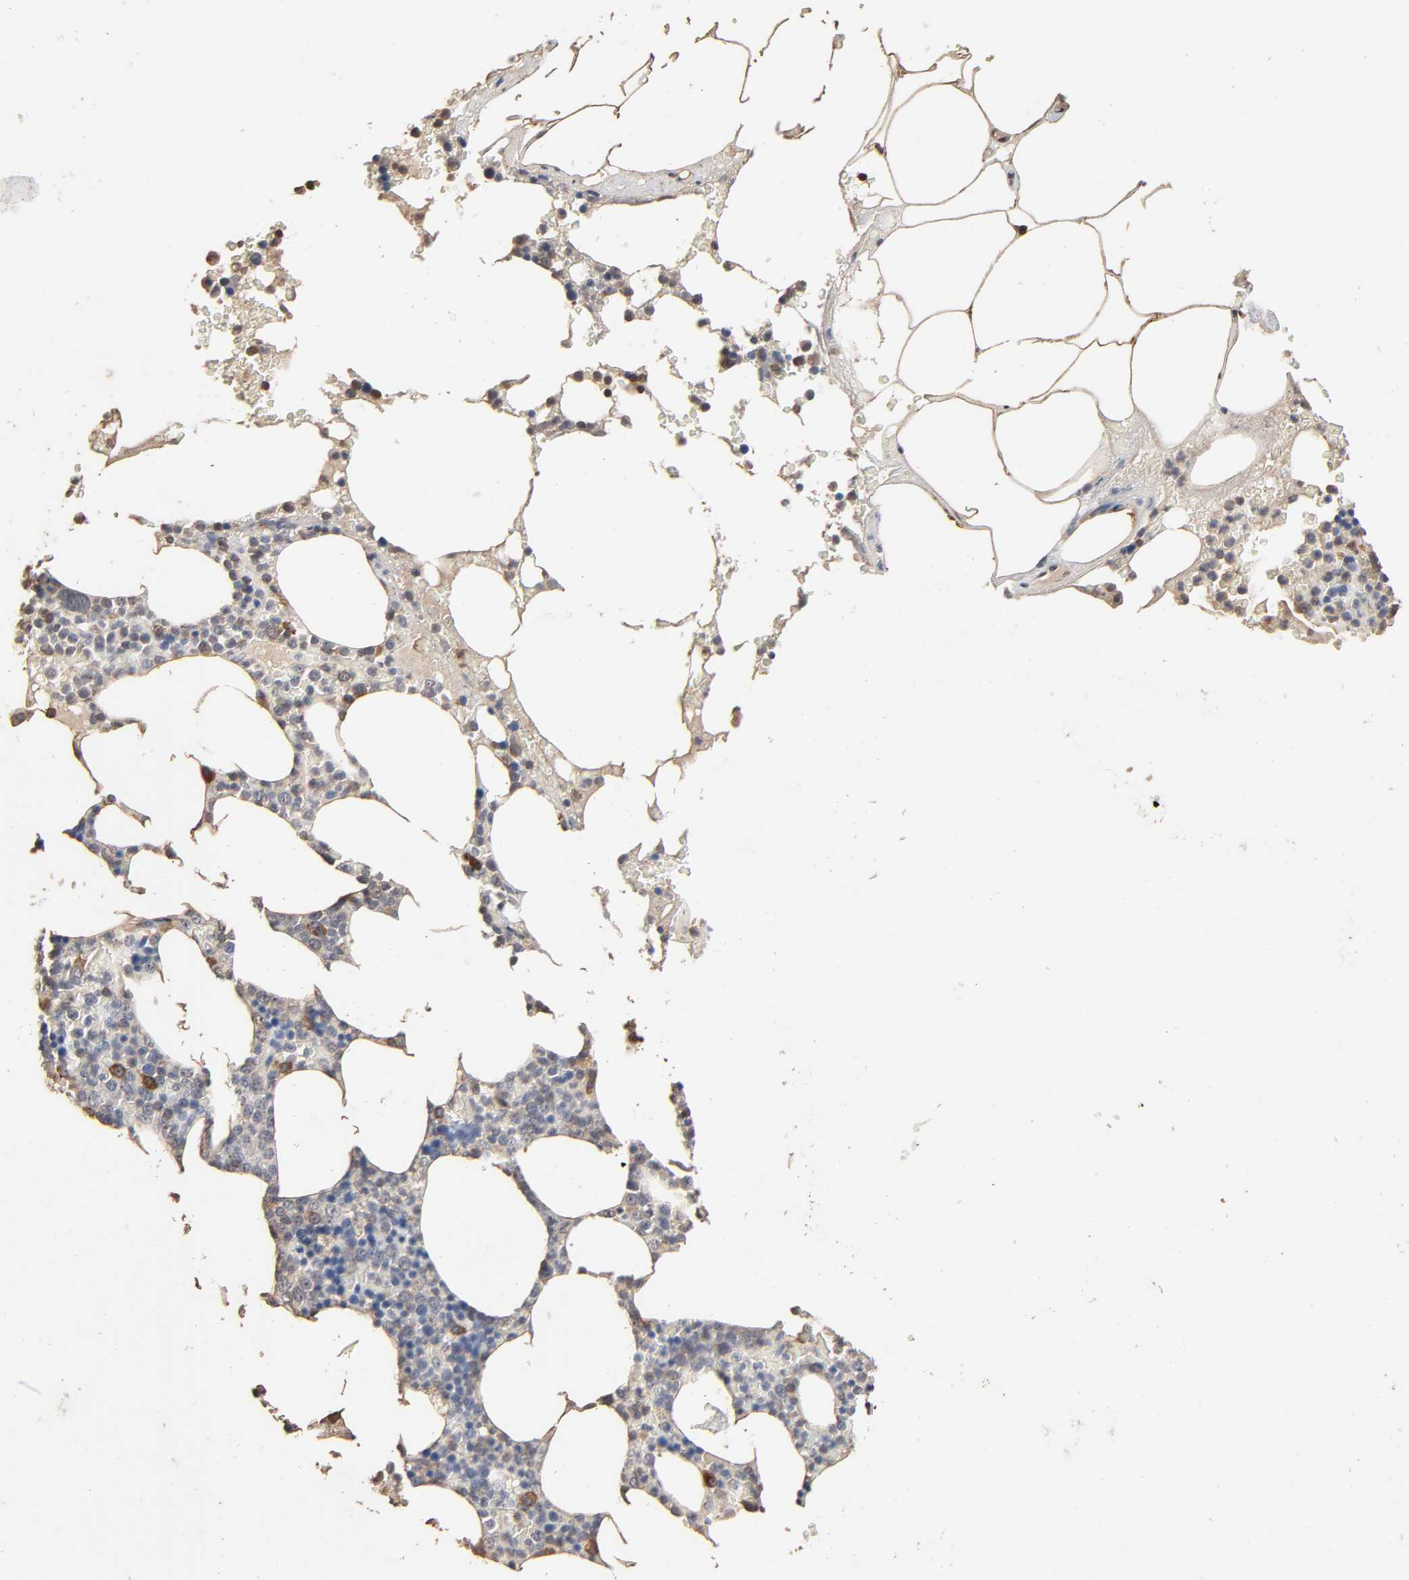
{"staining": {"intensity": "moderate", "quantity": "<25%", "location": "cytoplasmic/membranous"}, "tissue": "bone marrow", "cell_type": "Hematopoietic cells", "image_type": "normal", "snomed": [{"axis": "morphology", "description": "Normal tissue, NOS"}, {"axis": "topography", "description": "Bone marrow"}], "caption": "Immunohistochemical staining of benign human bone marrow displays <25% levels of moderate cytoplasmic/membranous protein positivity in about <25% of hematopoietic cells. The staining is performed using DAB (3,3'-diaminobenzidine) brown chromogen to label protein expression. The nuclei are counter-stained blue using hematoxylin.", "gene": "ARHGEF7", "patient": {"sex": "female", "age": 66}}